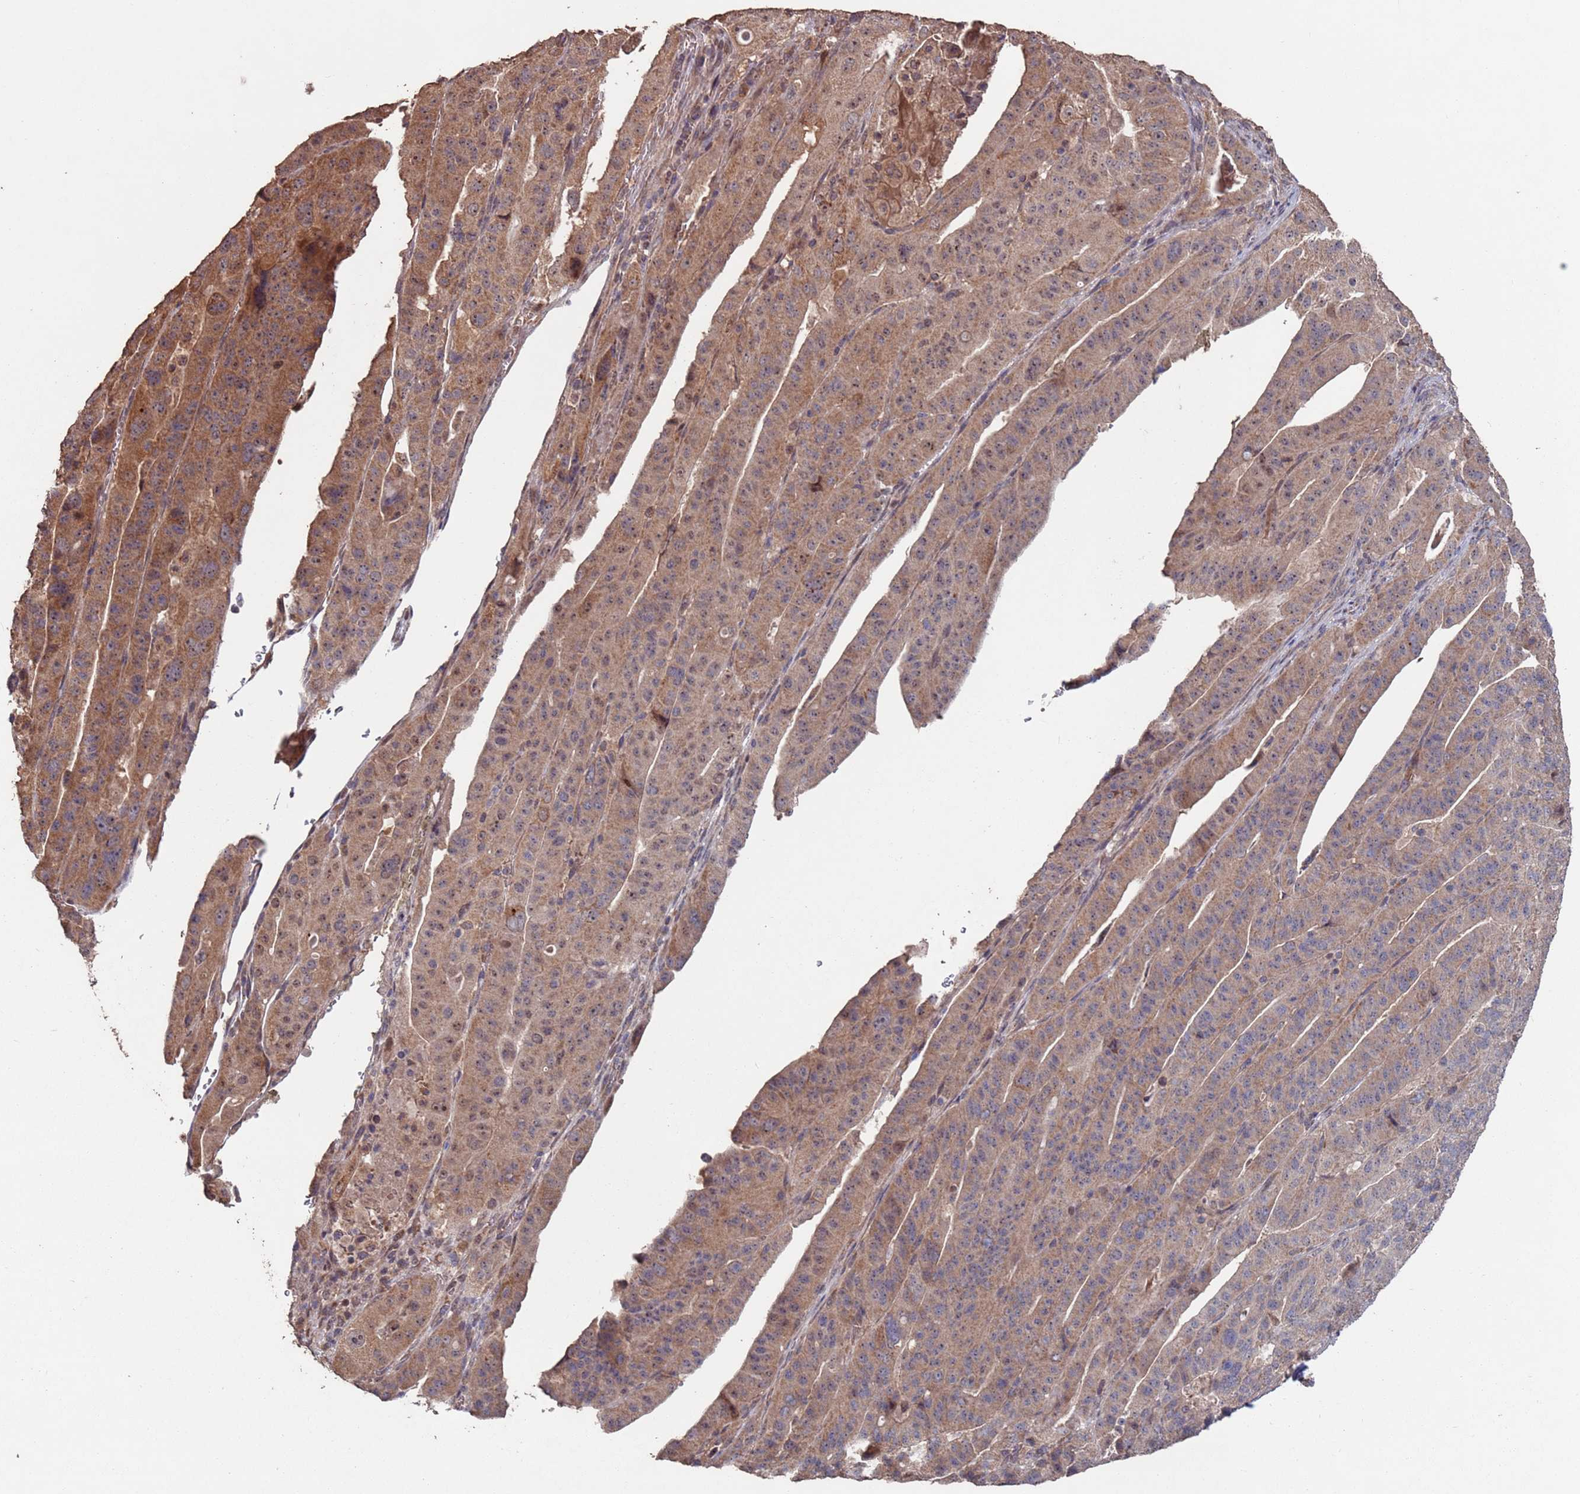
{"staining": {"intensity": "moderate", "quantity": ">75%", "location": "cytoplasmic/membranous"}, "tissue": "stomach cancer", "cell_type": "Tumor cells", "image_type": "cancer", "snomed": [{"axis": "morphology", "description": "Adenocarcinoma, NOS"}, {"axis": "topography", "description": "Stomach"}], "caption": "Protein expression analysis of adenocarcinoma (stomach) reveals moderate cytoplasmic/membranous expression in about >75% of tumor cells. The protein is stained brown, and the nuclei are stained in blue (DAB (3,3'-diaminobenzidine) IHC with brightfield microscopy, high magnification).", "gene": "PRR7", "patient": {"sex": "male", "age": 48}}